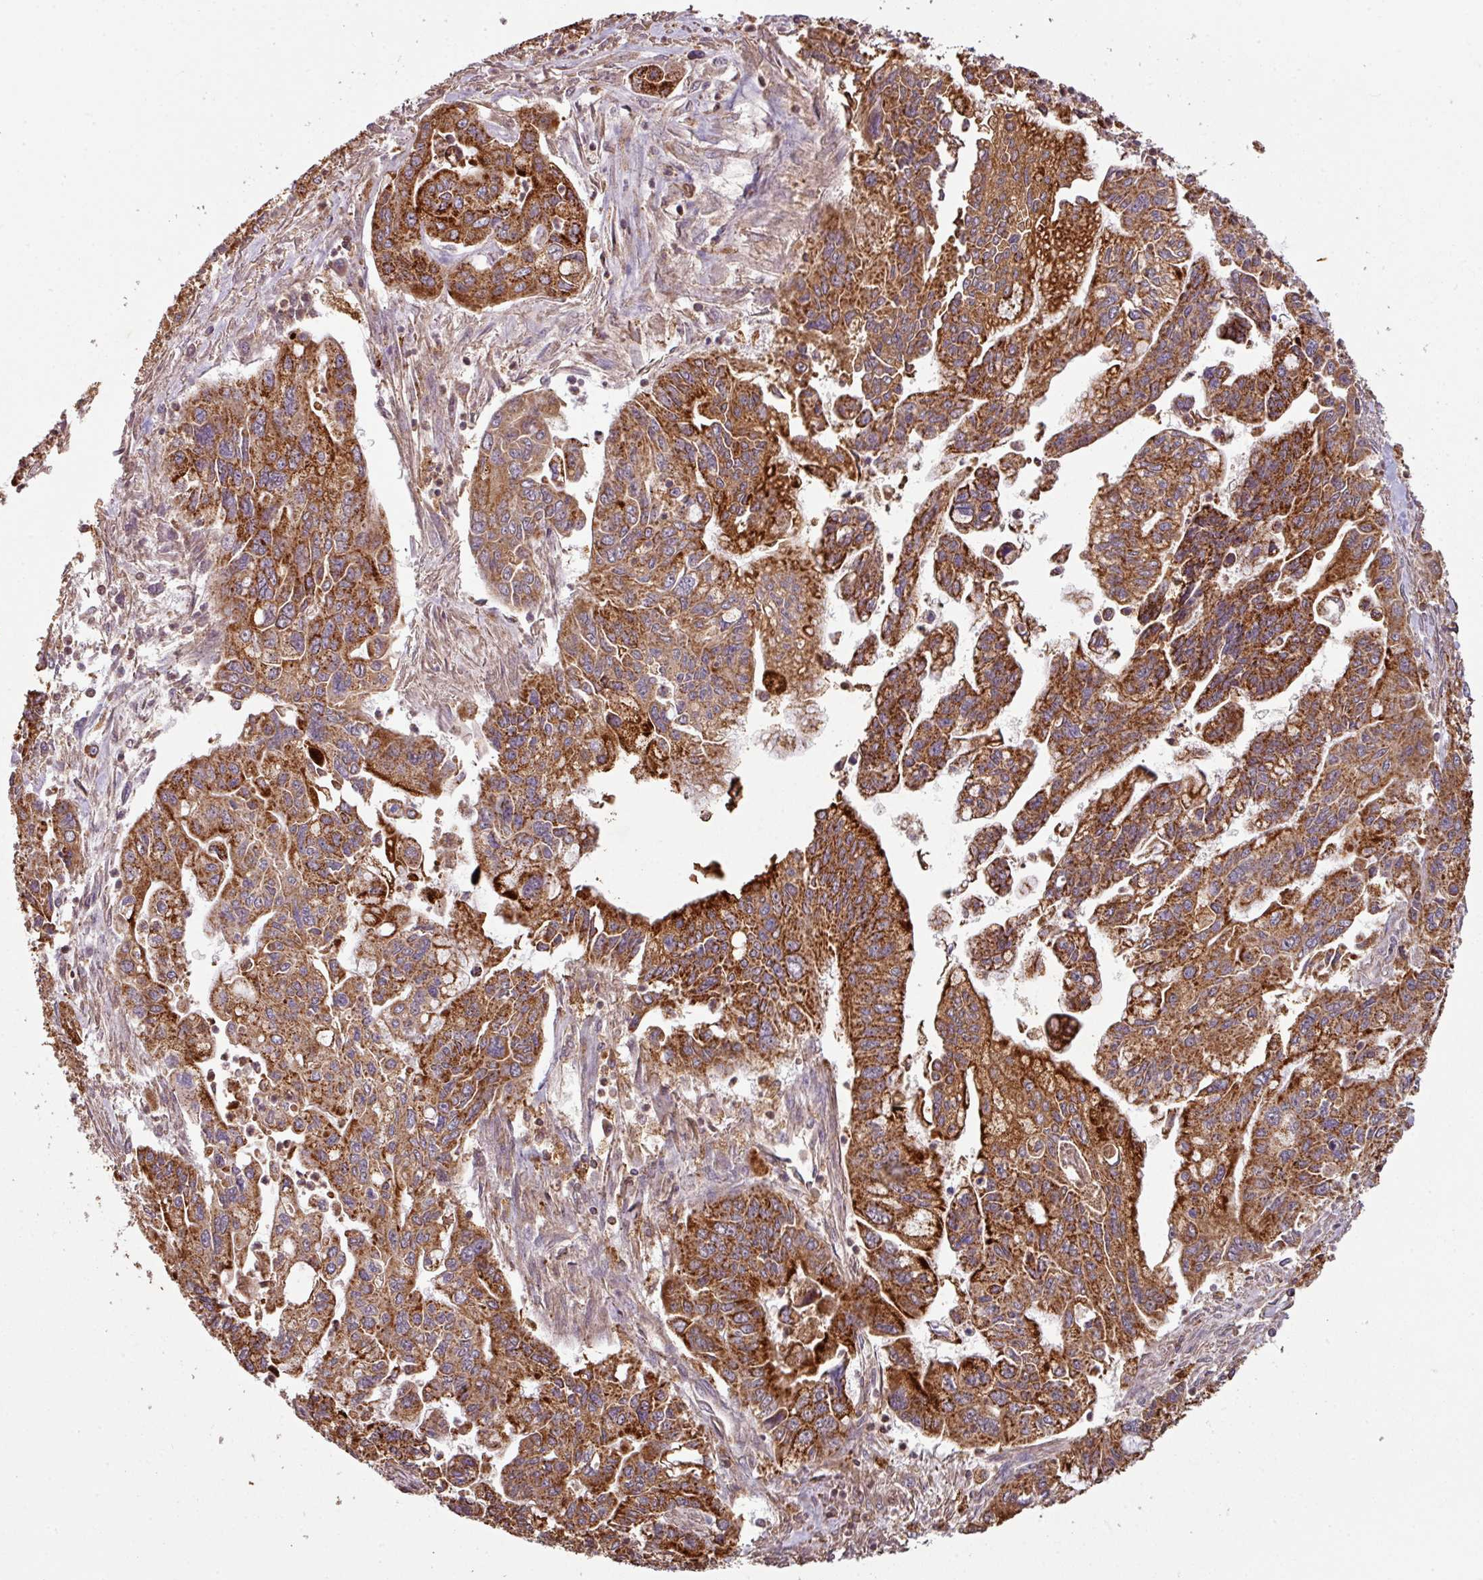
{"staining": {"intensity": "strong", "quantity": ">75%", "location": "cytoplasmic/membranous"}, "tissue": "pancreatic cancer", "cell_type": "Tumor cells", "image_type": "cancer", "snomed": [{"axis": "morphology", "description": "Adenocarcinoma, NOS"}, {"axis": "topography", "description": "Pancreas"}], "caption": "Immunohistochemical staining of human pancreatic adenocarcinoma shows high levels of strong cytoplasmic/membranous protein staining in approximately >75% of tumor cells.", "gene": "SQOR", "patient": {"sex": "male", "age": 62}}